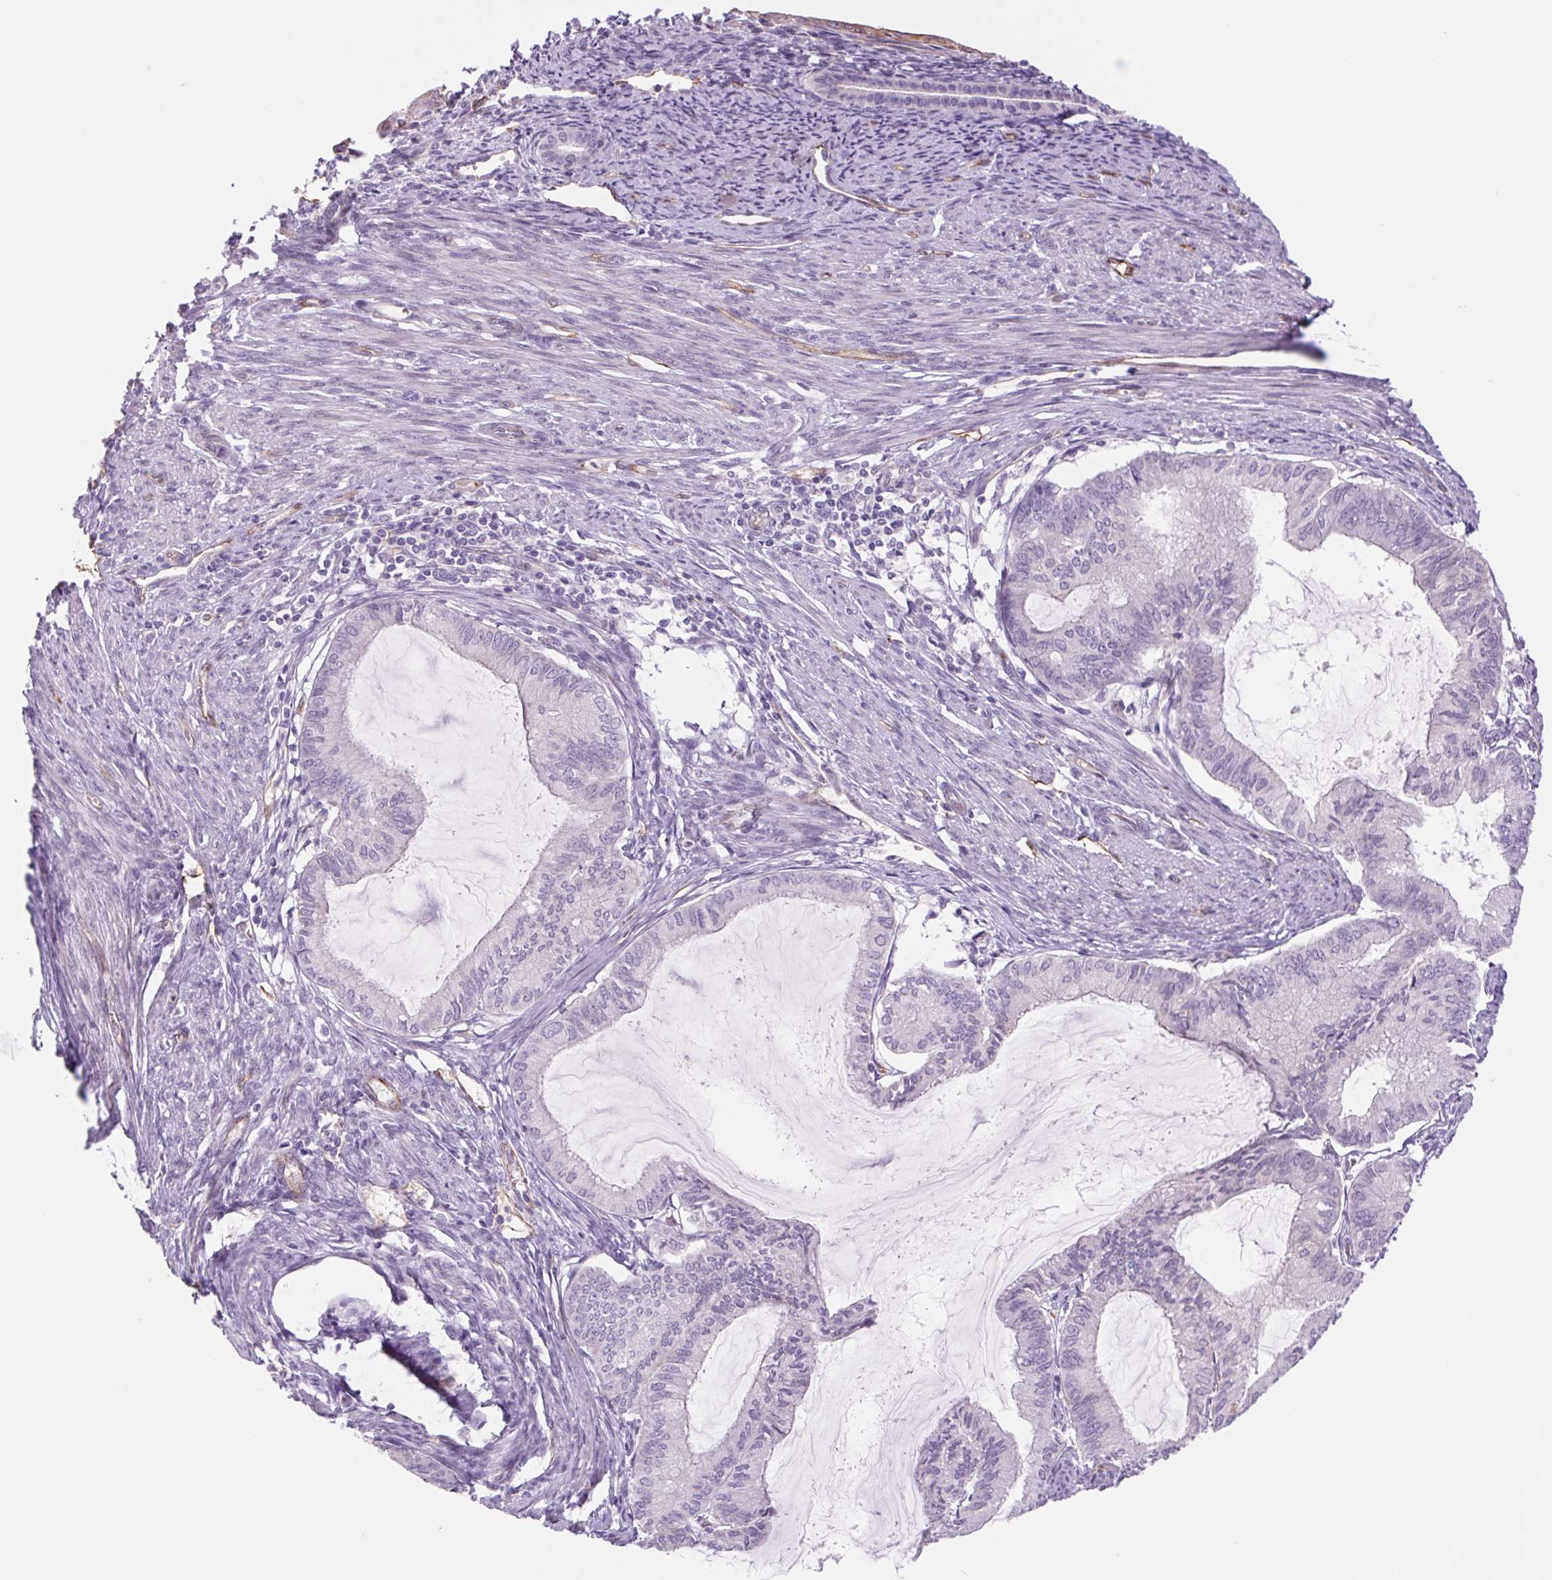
{"staining": {"intensity": "negative", "quantity": "none", "location": "none"}, "tissue": "endometrial cancer", "cell_type": "Tumor cells", "image_type": "cancer", "snomed": [{"axis": "morphology", "description": "Adenocarcinoma, NOS"}, {"axis": "topography", "description": "Endometrium"}], "caption": "Tumor cells show no significant positivity in adenocarcinoma (endometrial). (DAB (3,3'-diaminobenzidine) immunohistochemistry visualized using brightfield microscopy, high magnification).", "gene": "MS4A13", "patient": {"sex": "female", "age": 86}}